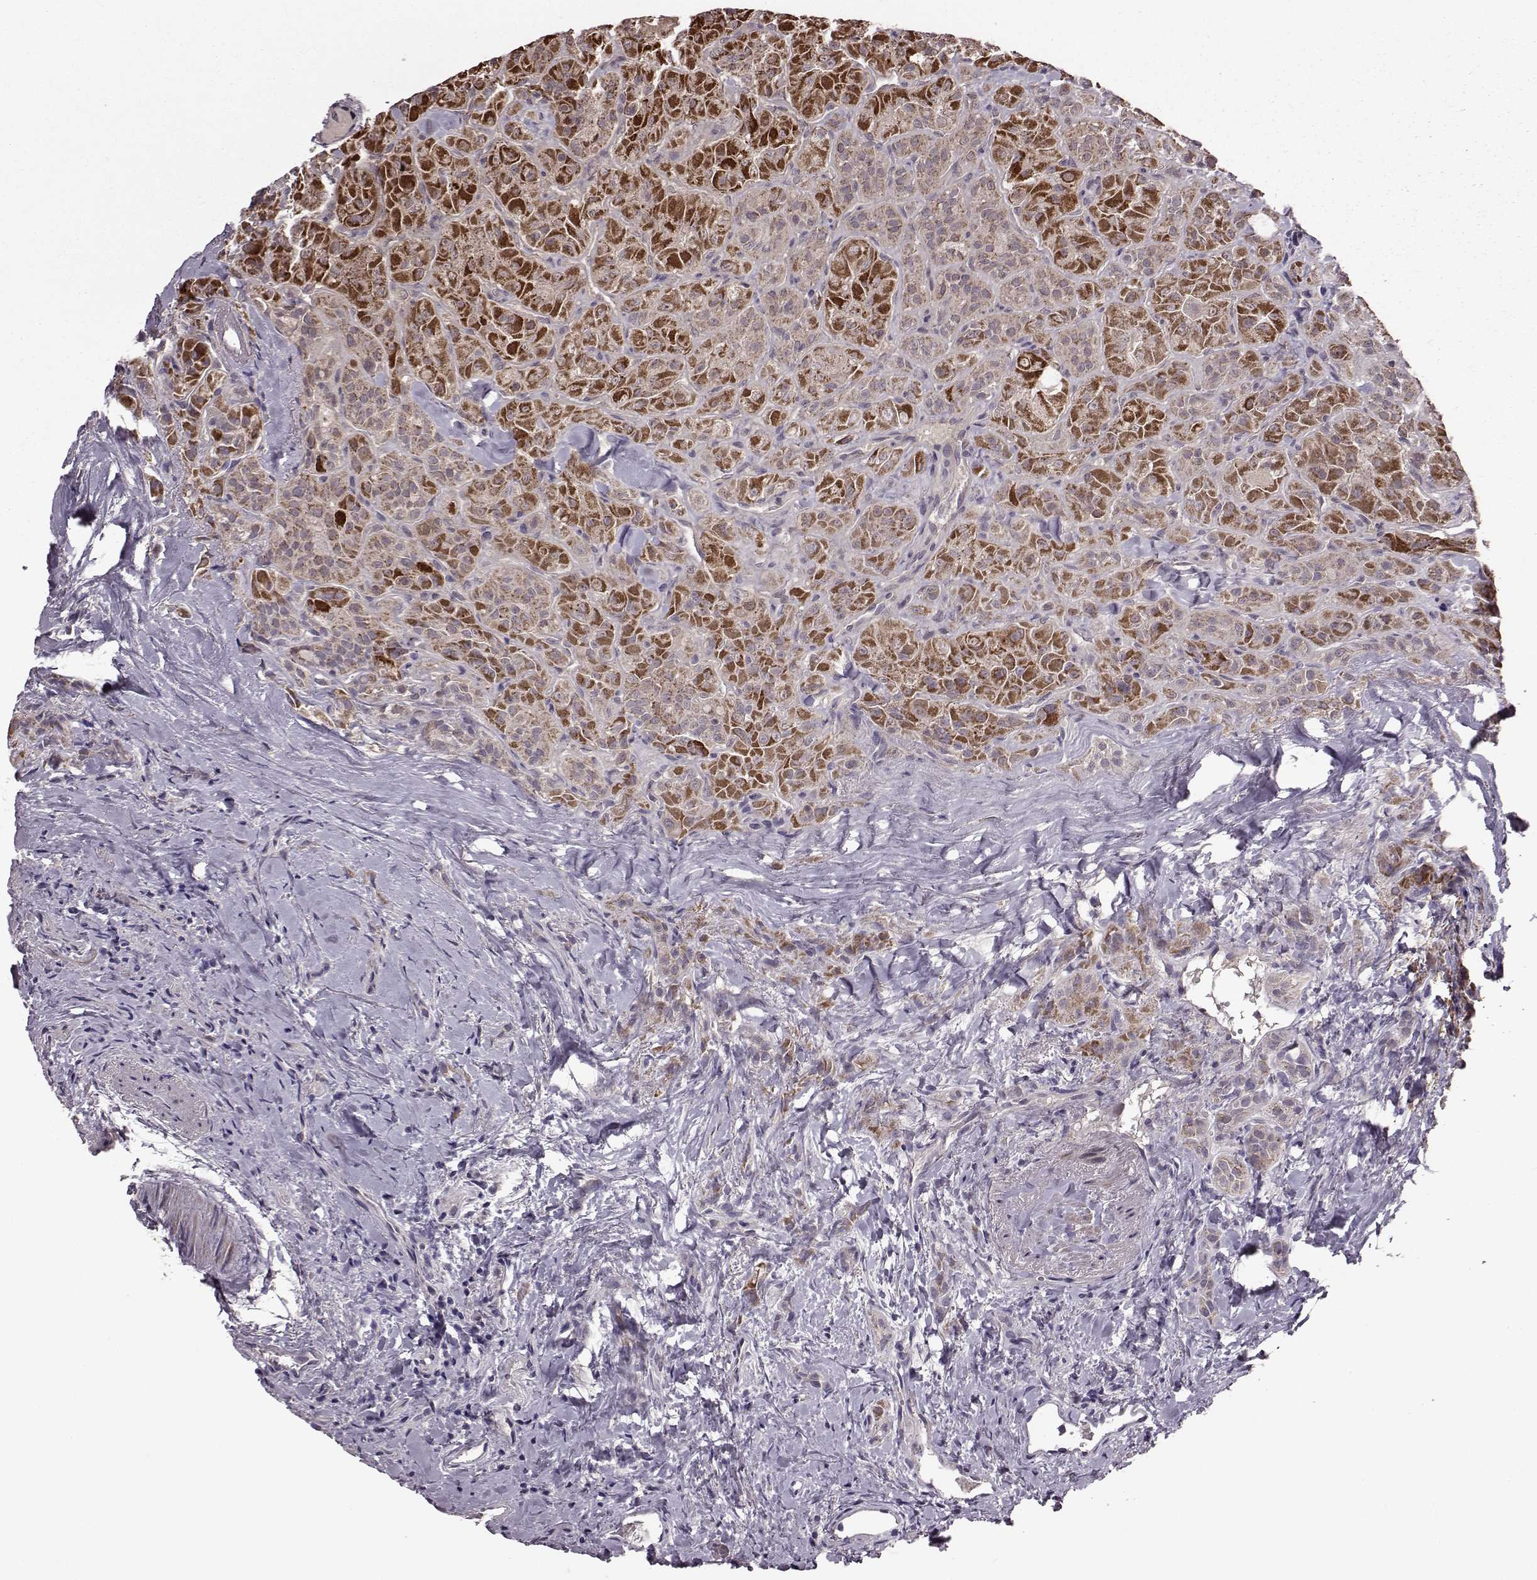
{"staining": {"intensity": "strong", "quantity": "25%-75%", "location": "cytoplasmic/membranous"}, "tissue": "thyroid cancer", "cell_type": "Tumor cells", "image_type": "cancer", "snomed": [{"axis": "morphology", "description": "Papillary adenocarcinoma, NOS"}, {"axis": "topography", "description": "Thyroid gland"}], "caption": "High-power microscopy captured an IHC micrograph of thyroid papillary adenocarcinoma, revealing strong cytoplasmic/membranous staining in about 25%-75% of tumor cells.", "gene": "PUDP", "patient": {"sex": "female", "age": 45}}